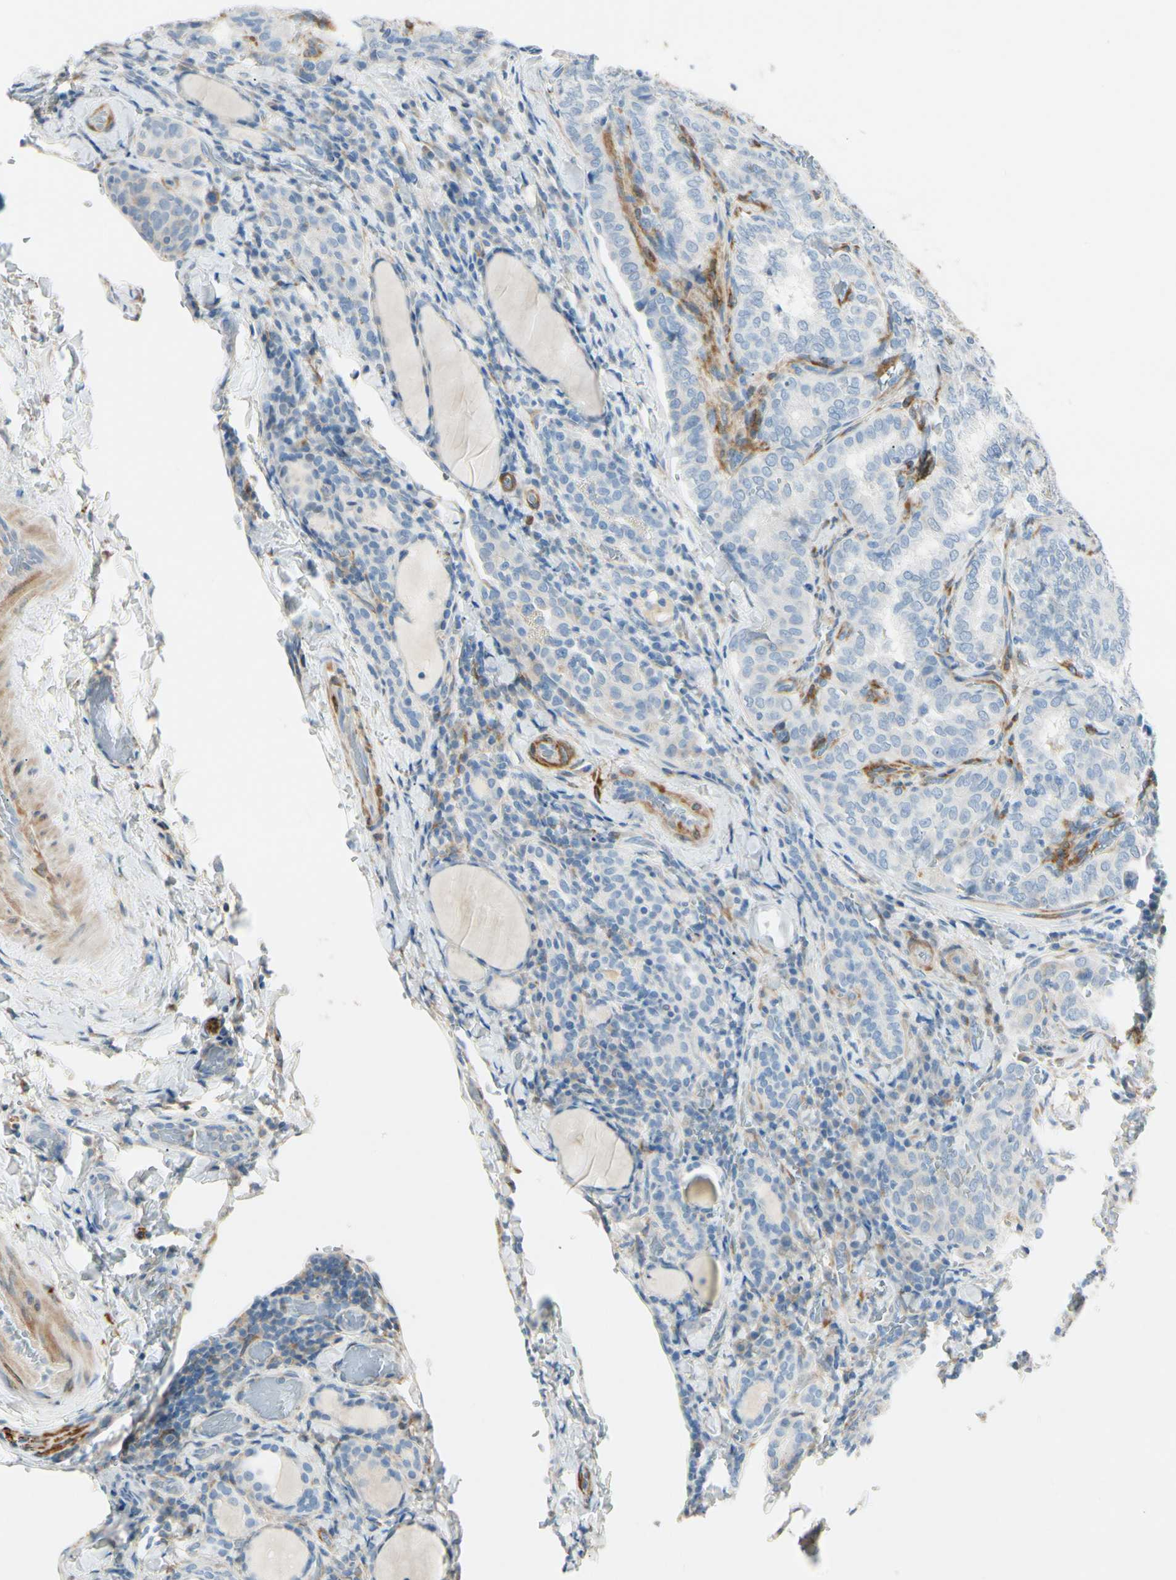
{"staining": {"intensity": "negative", "quantity": "none", "location": "none"}, "tissue": "thyroid cancer", "cell_type": "Tumor cells", "image_type": "cancer", "snomed": [{"axis": "morphology", "description": "Normal tissue, NOS"}, {"axis": "morphology", "description": "Papillary adenocarcinoma, NOS"}, {"axis": "topography", "description": "Thyroid gland"}], "caption": "This is an immunohistochemistry (IHC) micrograph of thyroid cancer (papillary adenocarcinoma). There is no staining in tumor cells.", "gene": "AMPH", "patient": {"sex": "female", "age": 30}}